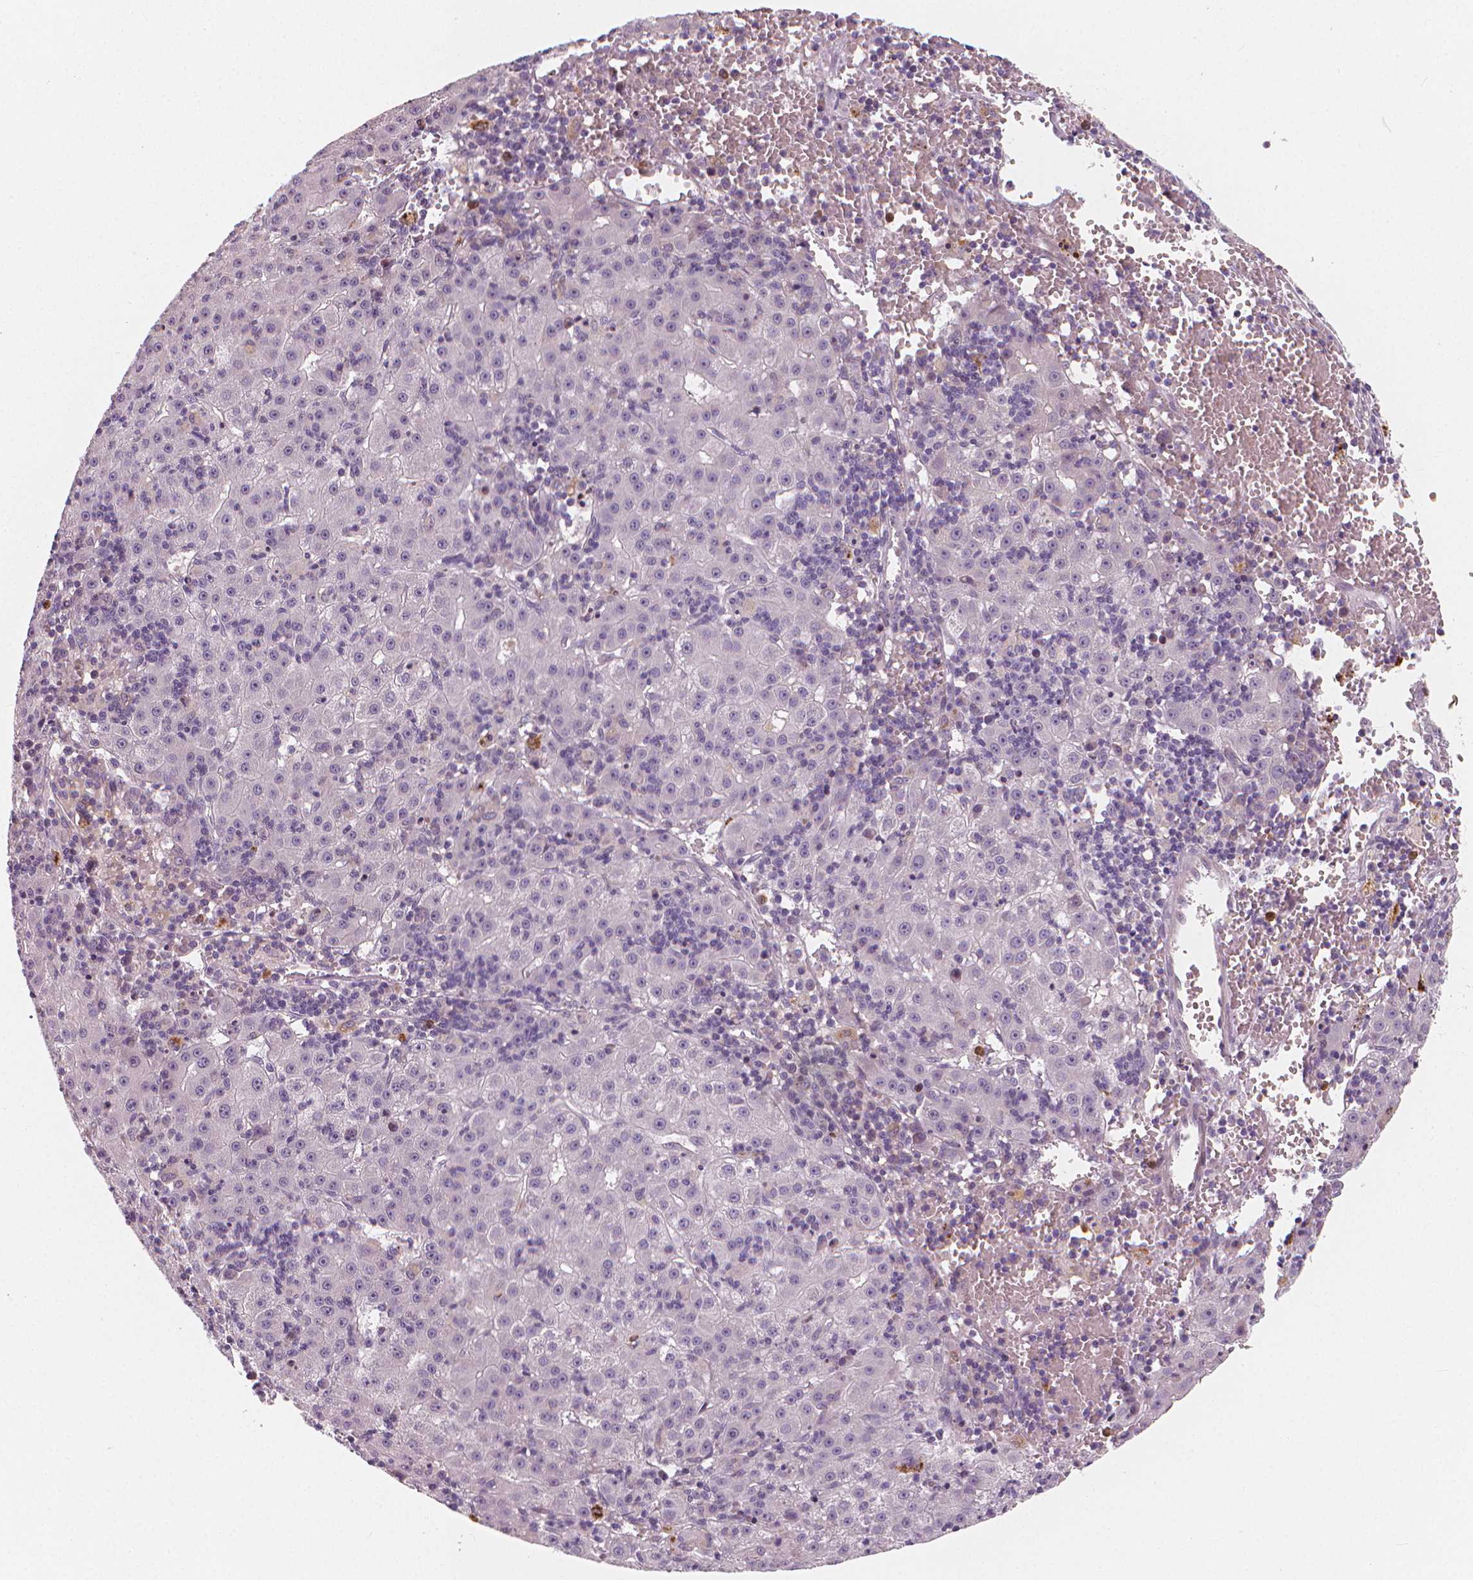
{"staining": {"intensity": "negative", "quantity": "none", "location": "none"}, "tissue": "liver cancer", "cell_type": "Tumor cells", "image_type": "cancer", "snomed": [{"axis": "morphology", "description": "Carcinoma, Hepatocellular, NOS"}, {"axis": "topography", "description": "Liver"}], "caption": "The image demonstrates no staining of tumor cells in liver hepatocellular carcinoma.", "gene": "RNASE7", "patient": {"sex": "male", "age": 76}}